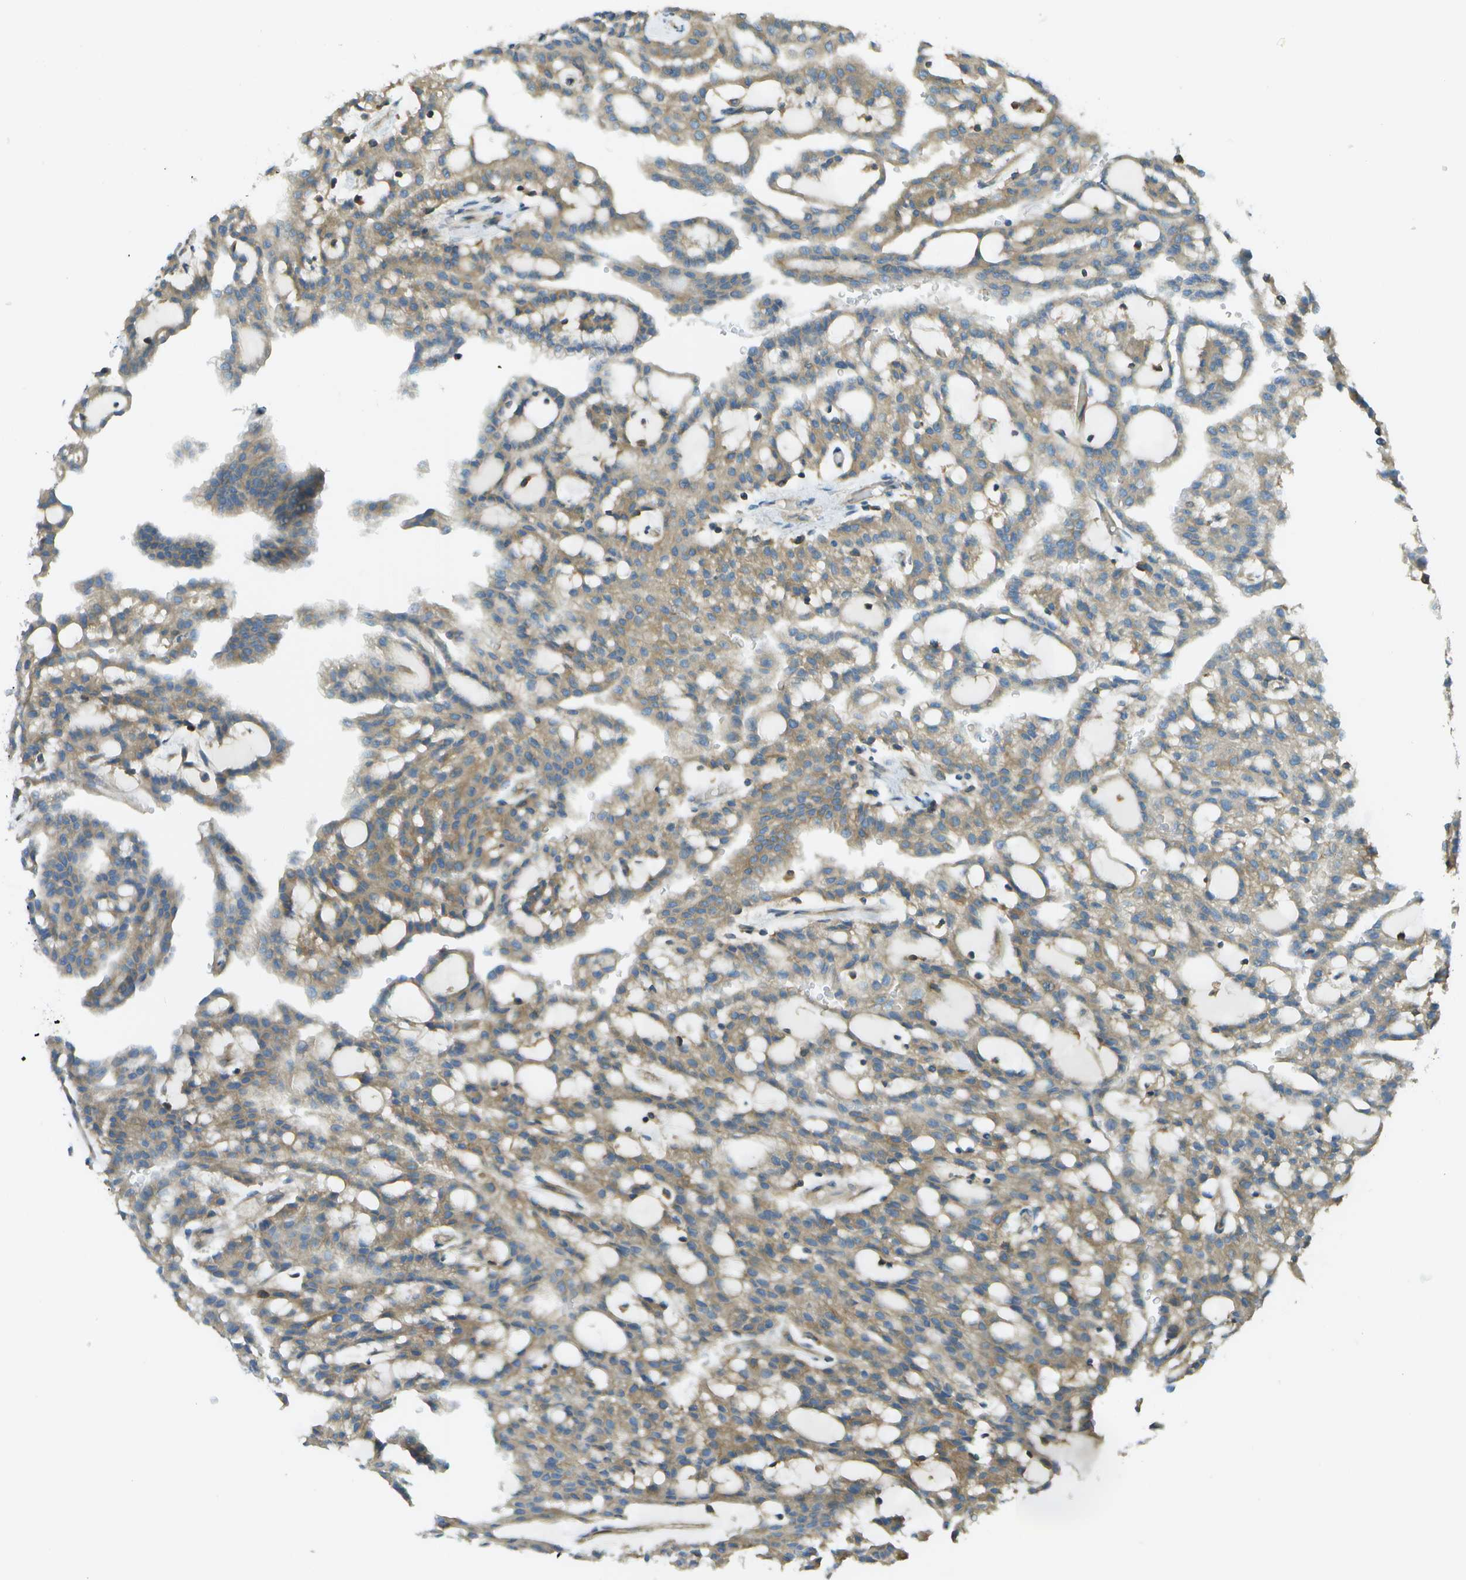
{"staining": {"intensity": "moderate", "quantity": ">75%", "location": "cytoplasmic/membranous"}, "tissue": "renal cancer", "cell_type": "Tumor cells", "image_type": "cancer", "snomed": [{"axis": "morphology", "description": "Adenocarcinoma, NOS"}, {"axis": "topography", "description": "Kidney"}], "caption": "An image of human adenocarcinoma (renal) stained for a protein shows moderate cytoplasmic/membranous brown staining in tumor cells. (Stains: DAB (3,3'-diaminobenzidine) in brown, nuclei in blue, Microscopy: brightfield microscopy at high magnification).", "gene": "DNAJB11", "patient": {"sex": "male", "age": 63}}